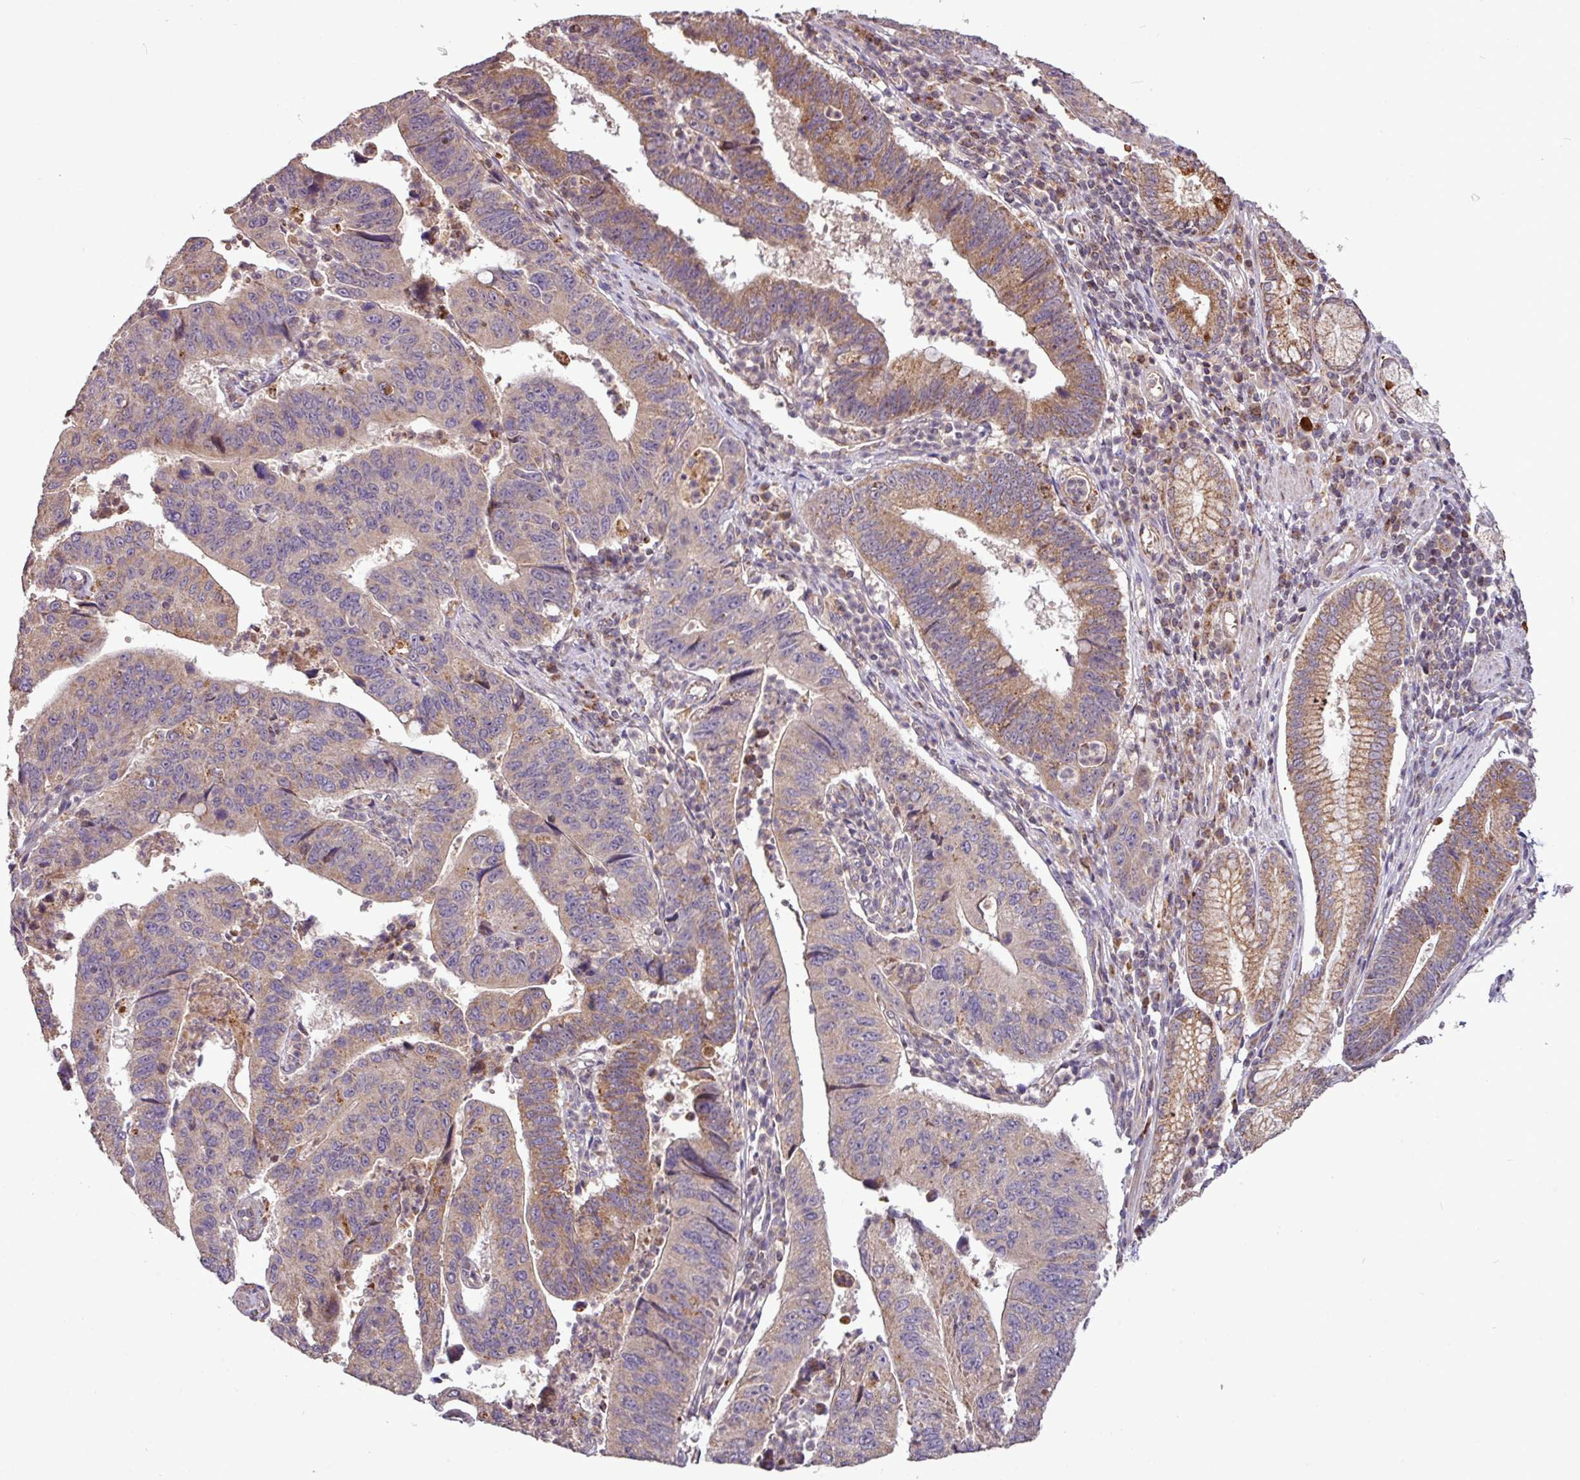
{"staining": {"intensity": "moderate", "quantity": "25%-75%", "location": "cytoplasmic/membranous"}, "tissue": "stomach cancer", "cell_type": "Tumor cells", "image_type": "cancer", "snomed": [{"axis": "morphology", "description": "Adenocarcinoma, NOS"}, {"axis": "topography", "description": "Stomach"}], "caption": "A histopathology image of stomach adenocarcinoma stained for a protein demonstrates moderate cytoplasmic/membranous brown staining in tumor cells.", "gene": "YPEL3", "patient": {"sex": "male", "age": 59}}